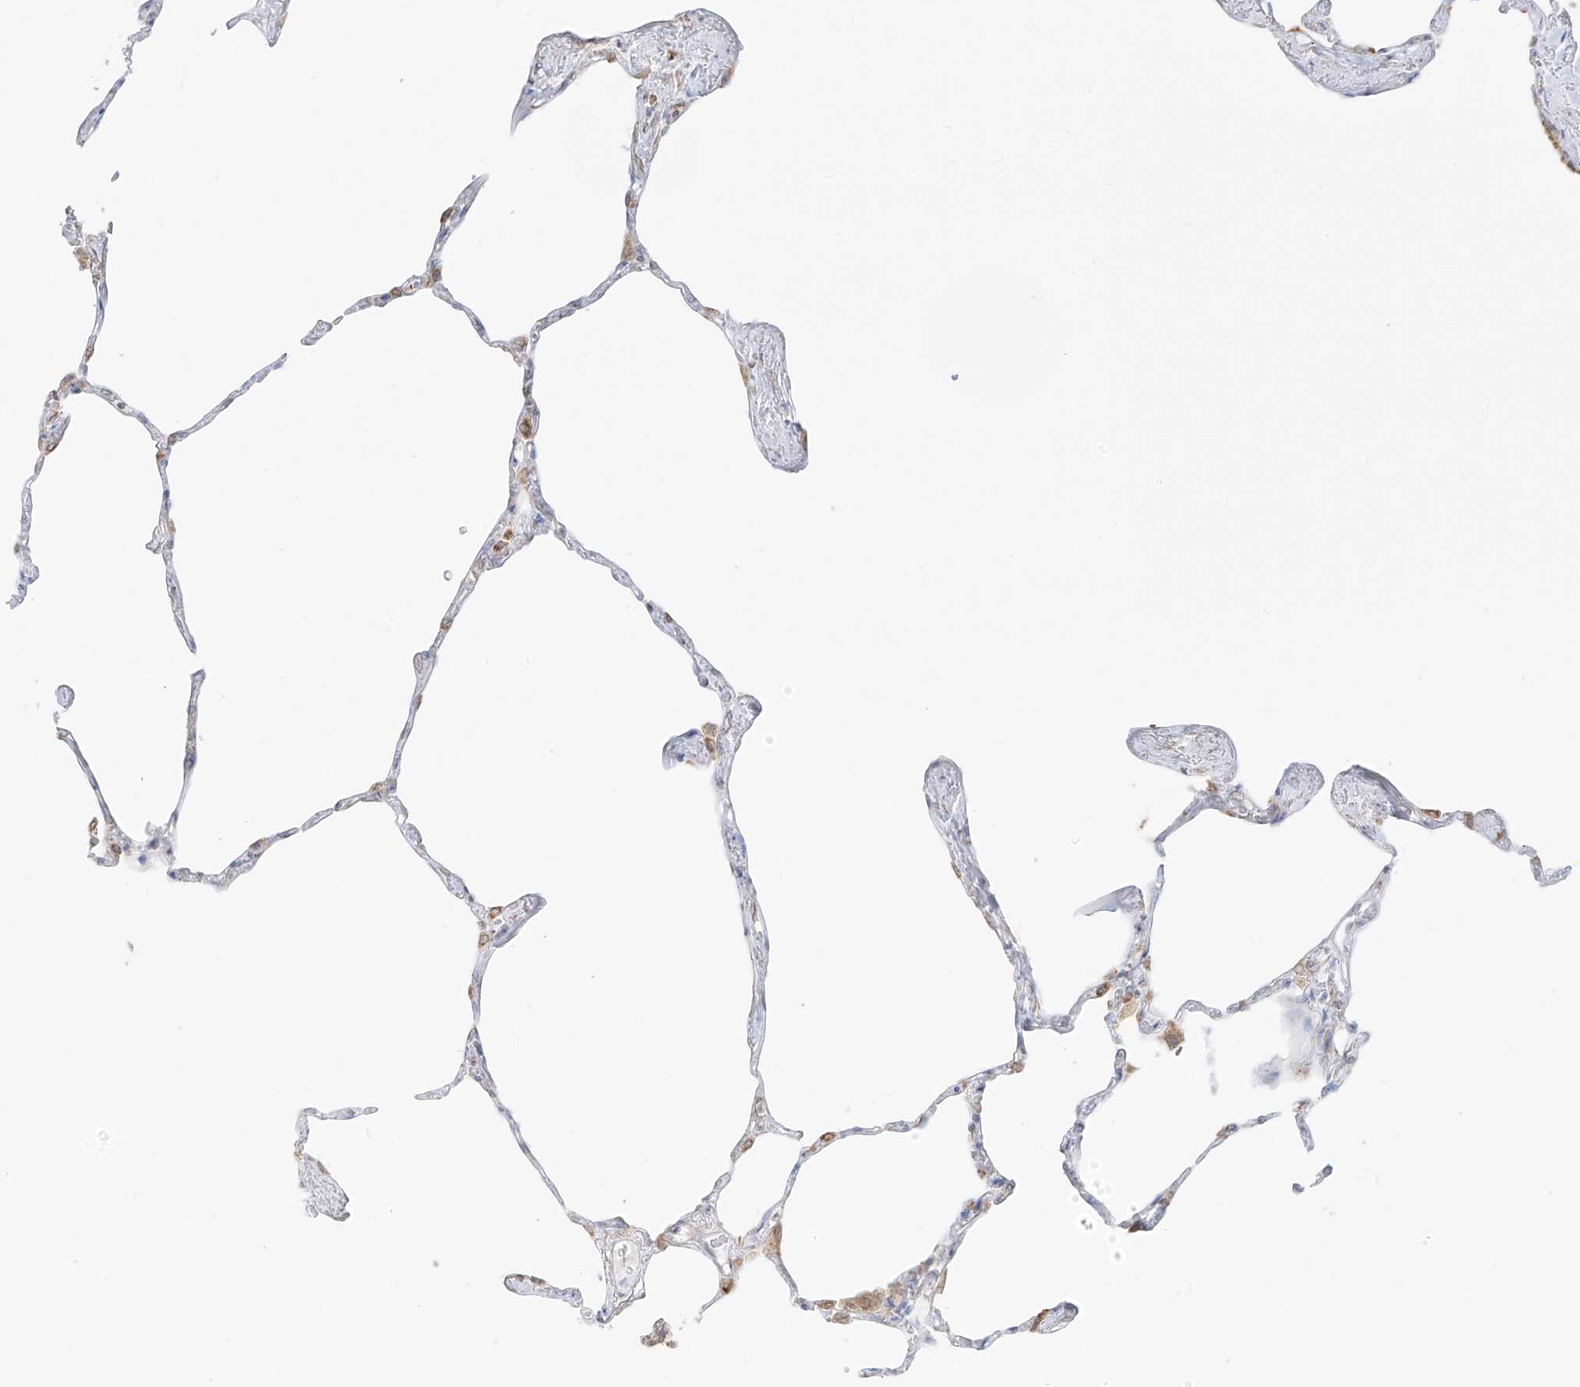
{"staining": {"intensity": "negative", "quantity": "none", "location": "none"}, "tissue": "lung", "cell_type": "Alveolar cells", "image_type": "normal", "snomed": [{"axis": "morphology", "description": "Normal tissue, NOS"}, {"axis": "topography", "description": "Lung"}], "caption": "This is an IHC micrograph of benign human lung. There is no positivity in alveolar cells.", "gene": "LRRC59", "patient": {"sex": "male", "age": 65}}